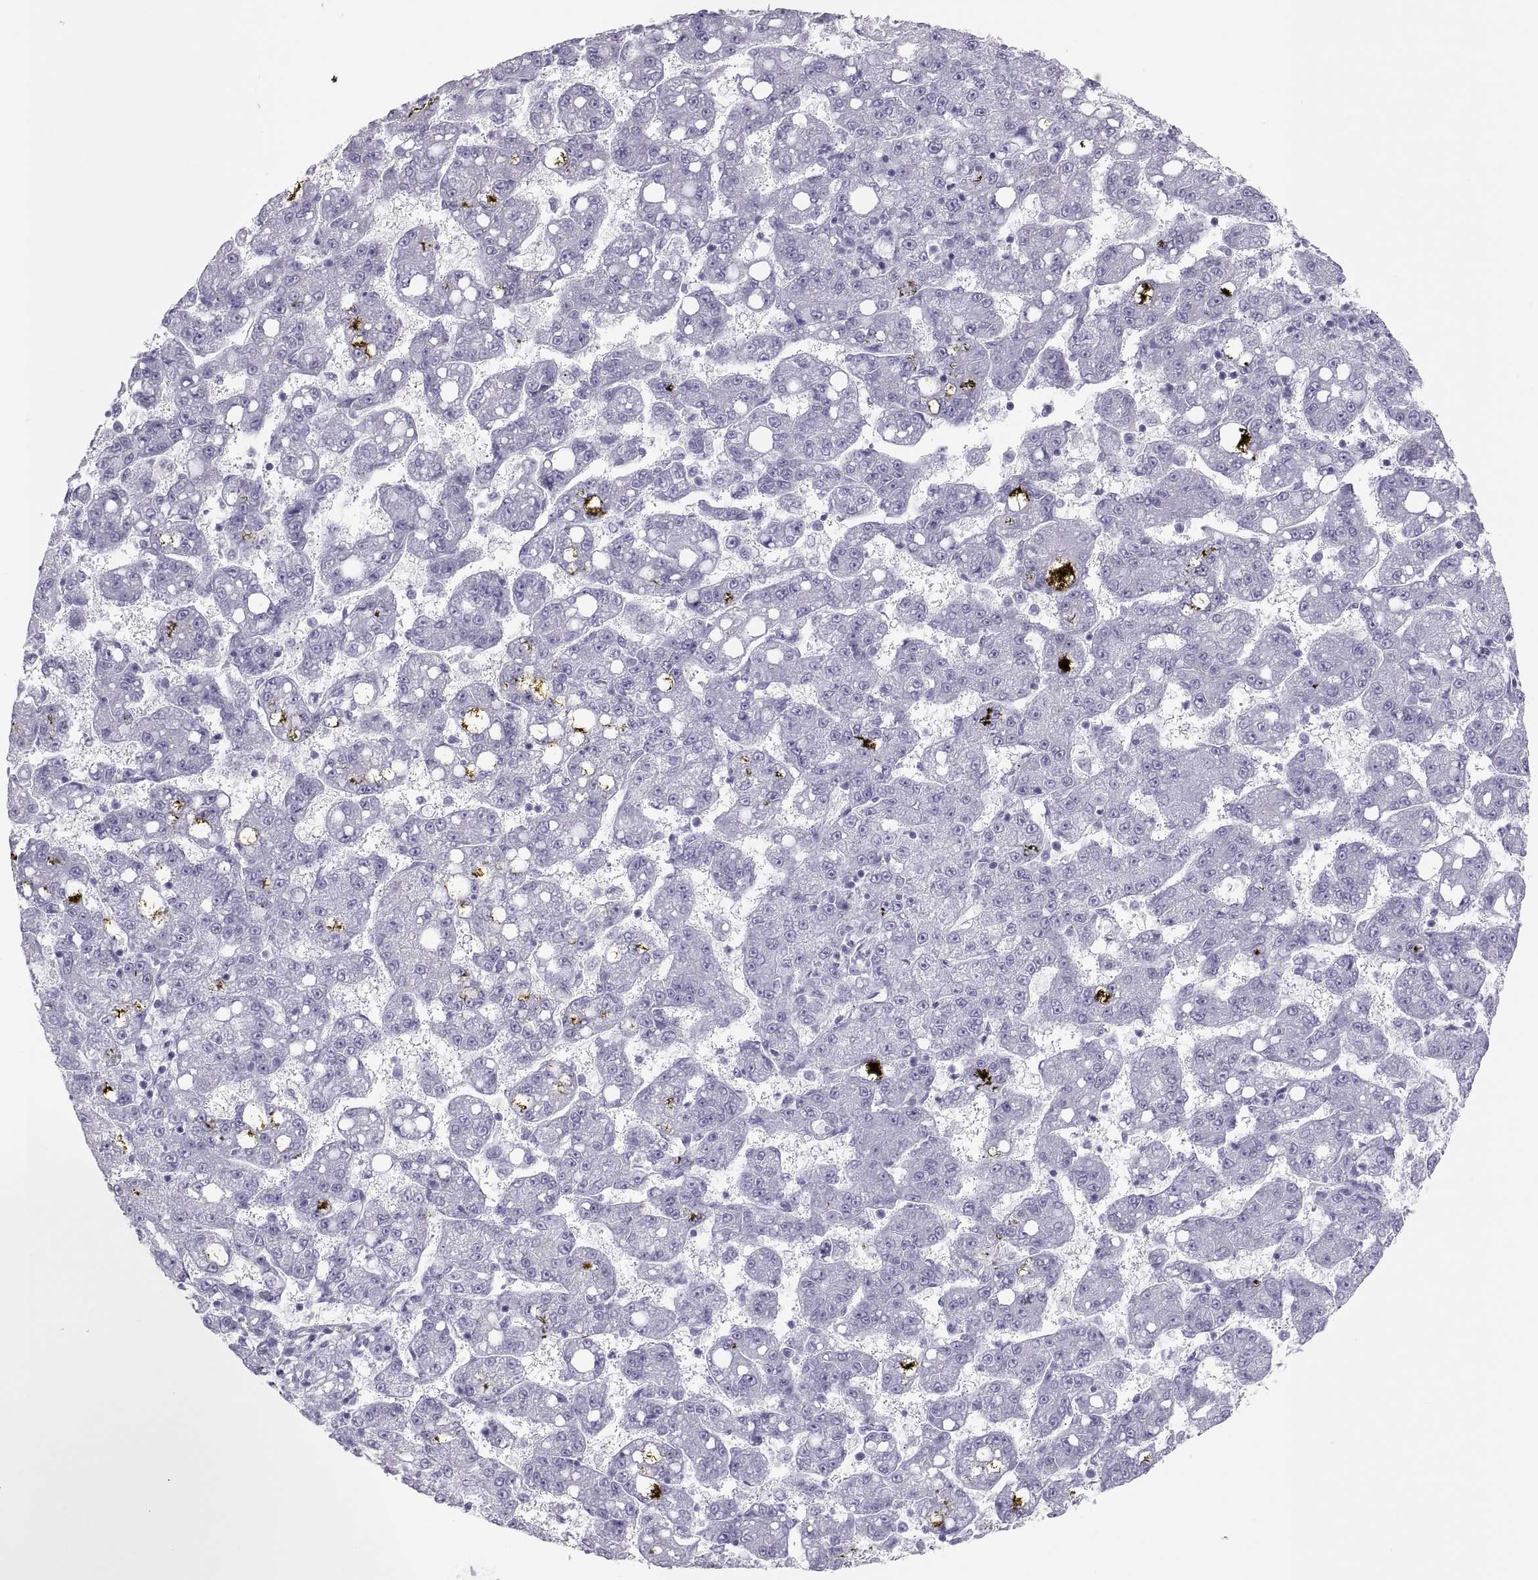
{"staining": {"intensity": "negative", "quantity": "none", "location": "none"}, "tissue": "liver cancer", "cell_type": "Tumor cells", "image_type": "cancer", "snomed": [{"axis": "morphology", "description": "Carcinoma, Hepatocellular, NOS"}, {"axis": "topography", "description": "Liver"}], "caption": "Tumor cells are negative for brown protein staining in liver cancer (hepatocellular carcinoma). The staining is performed using DAB brown chromogen with nuclei counter-stained in using hematoxylin.", "gene": "SEMG1", "patient": {"sex": "female", "age": 65}}